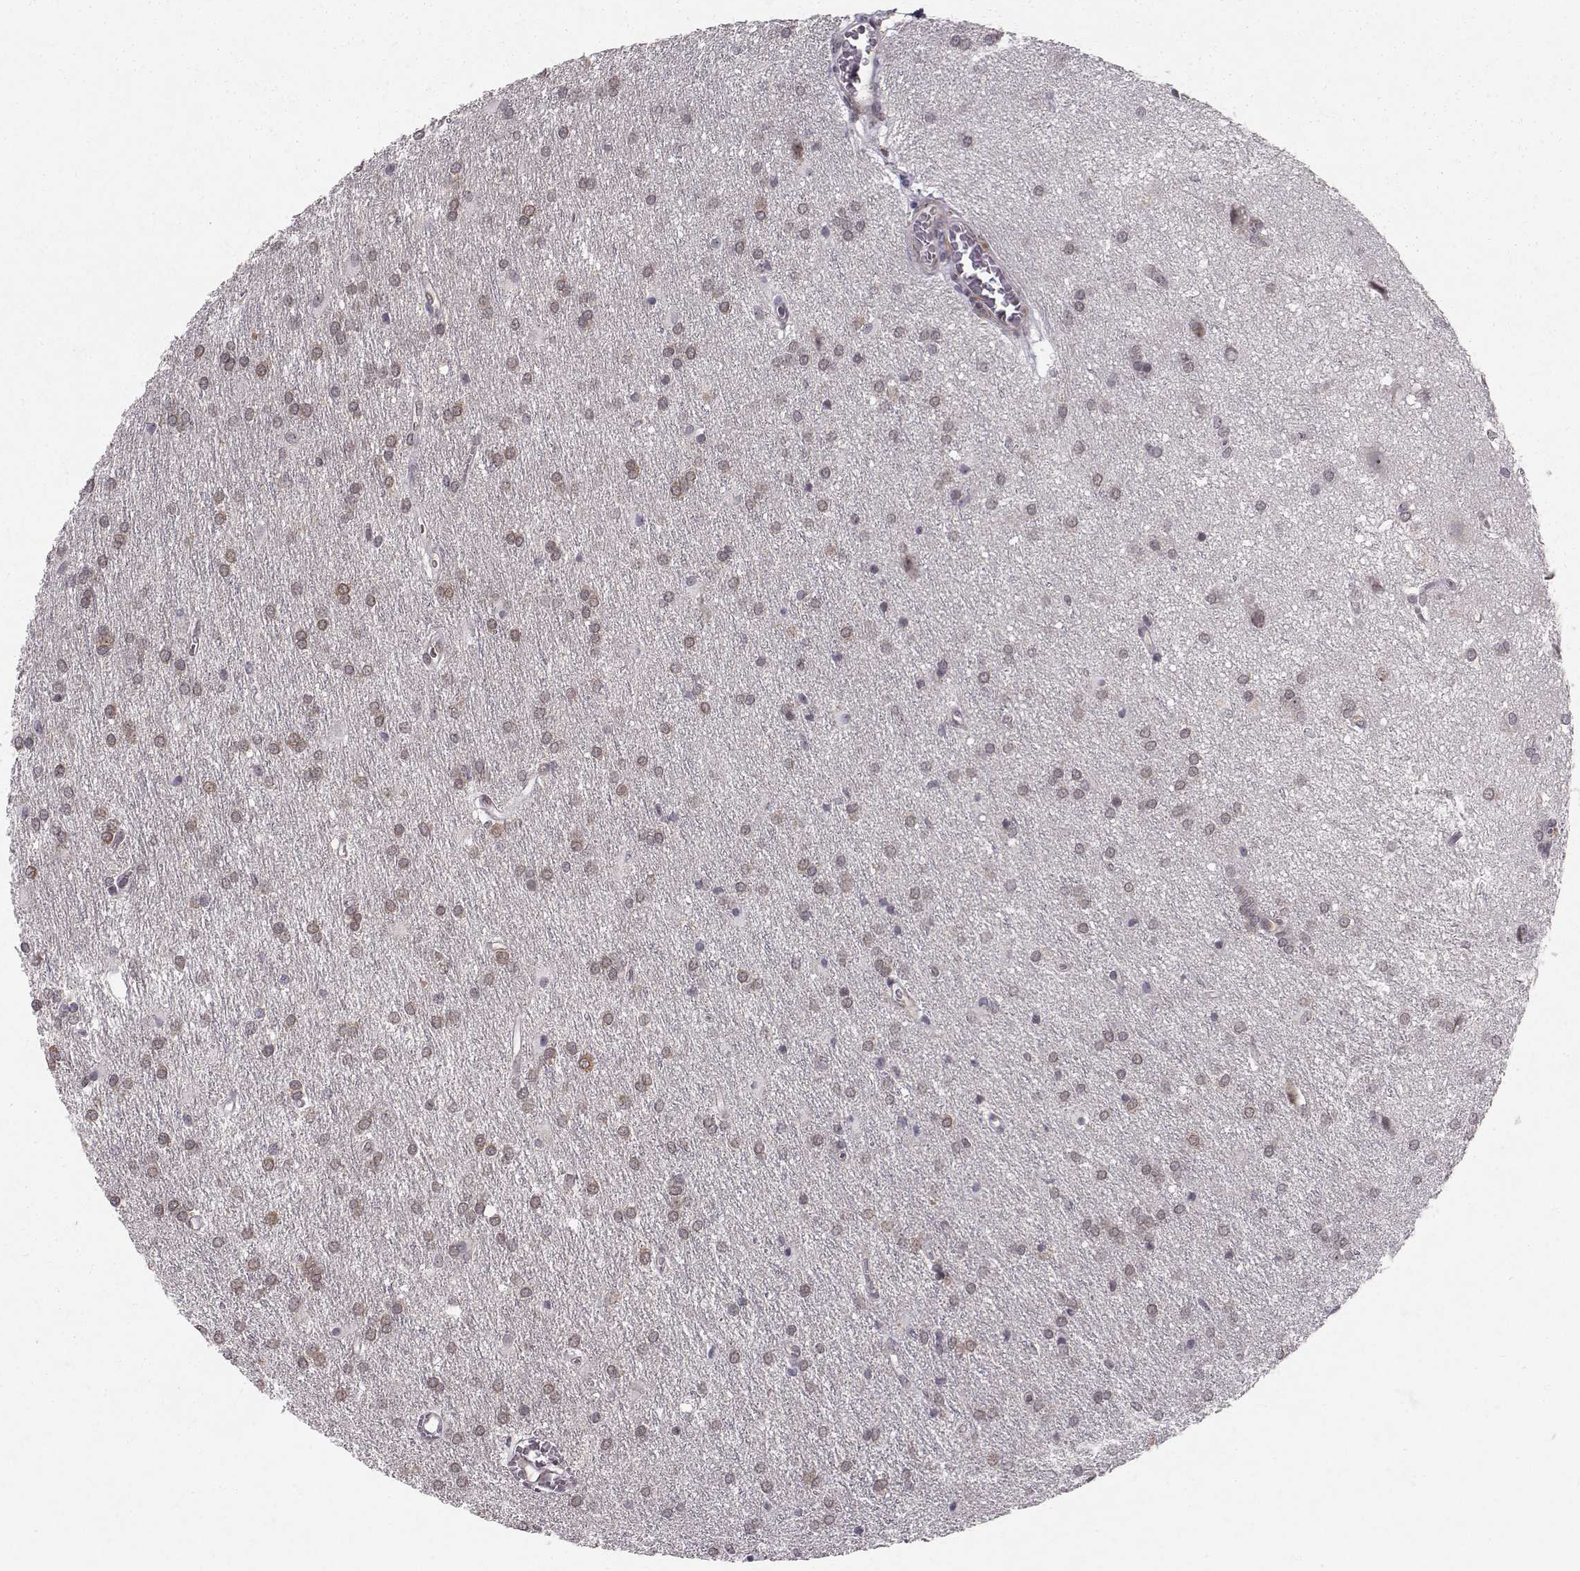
{"staining": {"intensity": "weak", "quantity": "25%-75%", "location": "cytoplasmic/membranous"}, "tissue": "glioma", "cell_type": "Tumor cells", "image_type": "cancer", "snomed": [{"axis": "morphology", "description": "Glioma, malignant, Low grade"}, {"axis": "topography", "description": "Brain"}], "caption": "Malignant glioma (low-grade) stained for a protein exhibits weak cytoplasmic/membranous positivity in tumor cells.", "gene": "RPP38", "patient": {"sex": "female", "age": 32}}